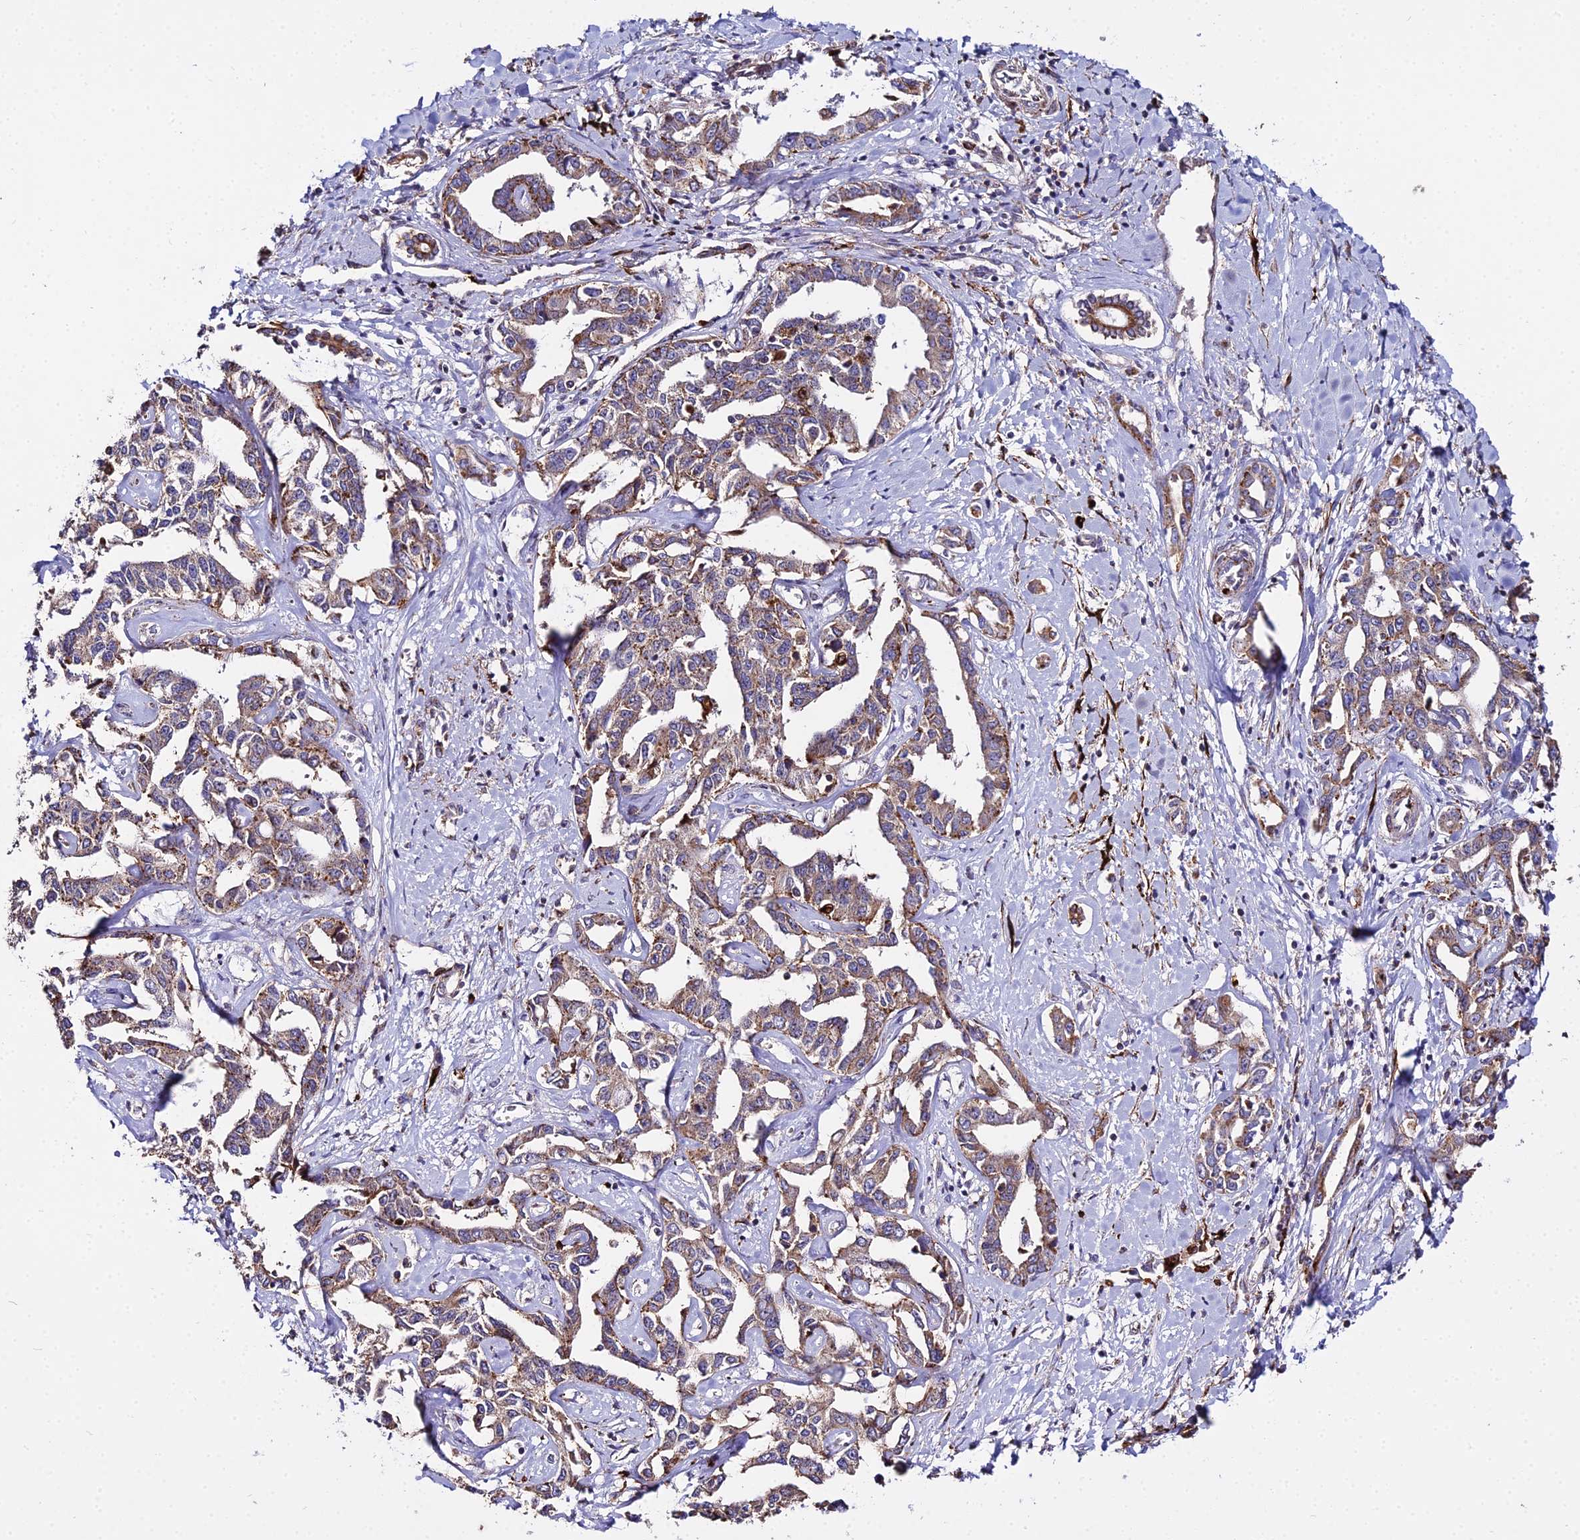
{"staining": {"intensity": "moderate", "quantity": ">75%", "location": "cytoplasmic/membranous"}, "tissue": "liver cancer", "cell_type": "Tumor cells", "image_type": "cancer", "snomed": [{"axis": "morphology", "description": "Cholangiocarcinoma"}, {"axis": "topography", "description": "Liver"}], "caption": "Liver cancer tissue shows moderate cytoplasmic/membranous positivity in approximately >75% of tumor cells, visualized by immunohistochemistry.", "gene": "PEX19", "patient": {"sex": "male", "age": 59}}